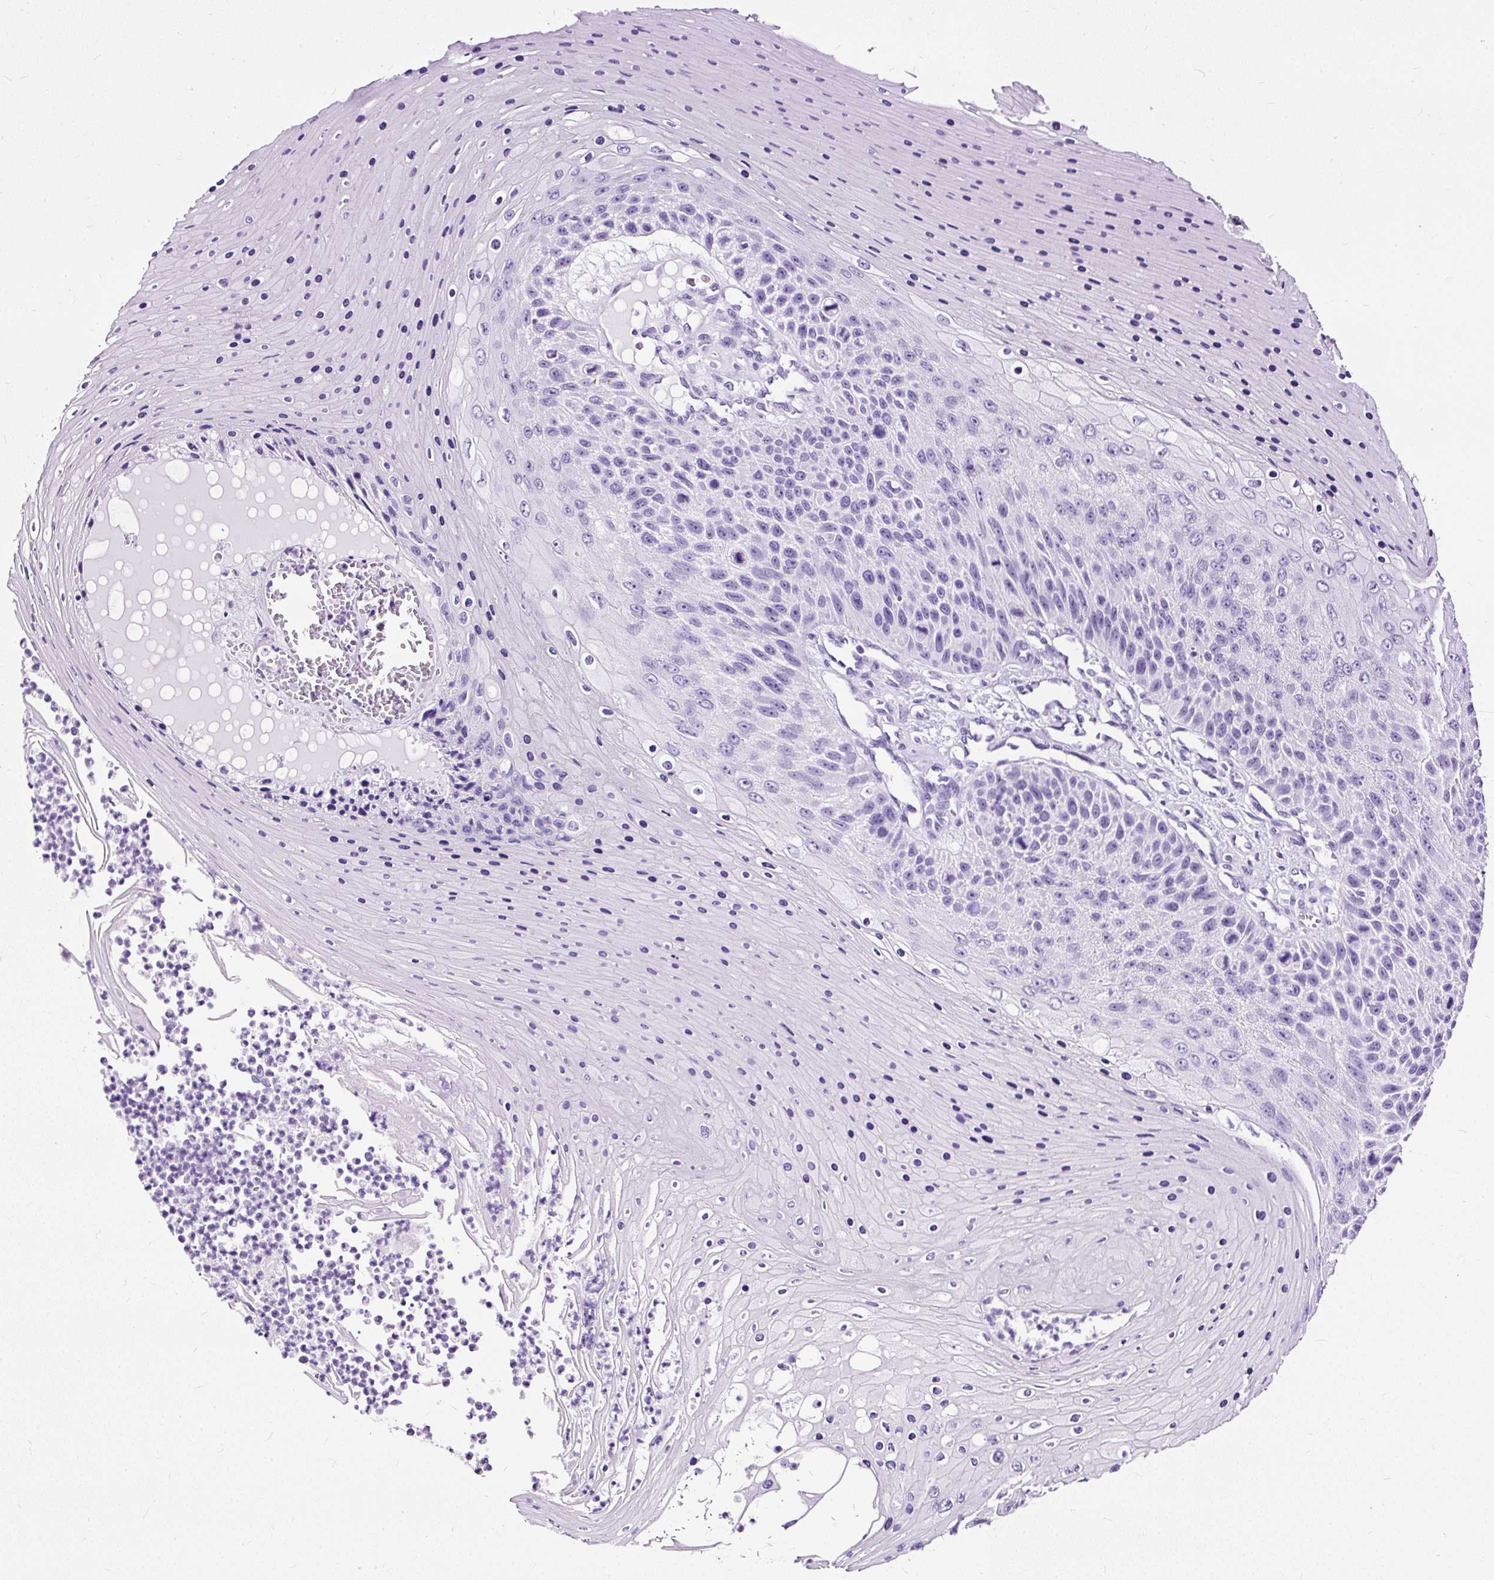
{"staining": {"intensity": "negative", "quantity": "none", "location": "none"}, "tissue": "skin cancer", "cell_type": "Tumor cells", "image_type": "cancer", "snomed": [{"axis": "morphology", "description": "Squamous cell carcinoma, NOS"}, {"axis": "topography", "description": "Skin"}], "caption": "High magnification brightfield microscopy of skin cancer (squamous cell carcinoma) stained with DAB (brown) and counterstained with hematoxylin (blue): tumor cells show no significant expression. Brightfield microscopy of IHC stained with DAB (3,3'-diaminobenzidine) (brown) and hematoxylin (blue), captured at high magnification.", "gene": "NTS", "patient": {"sex": "female", "age": 88}}